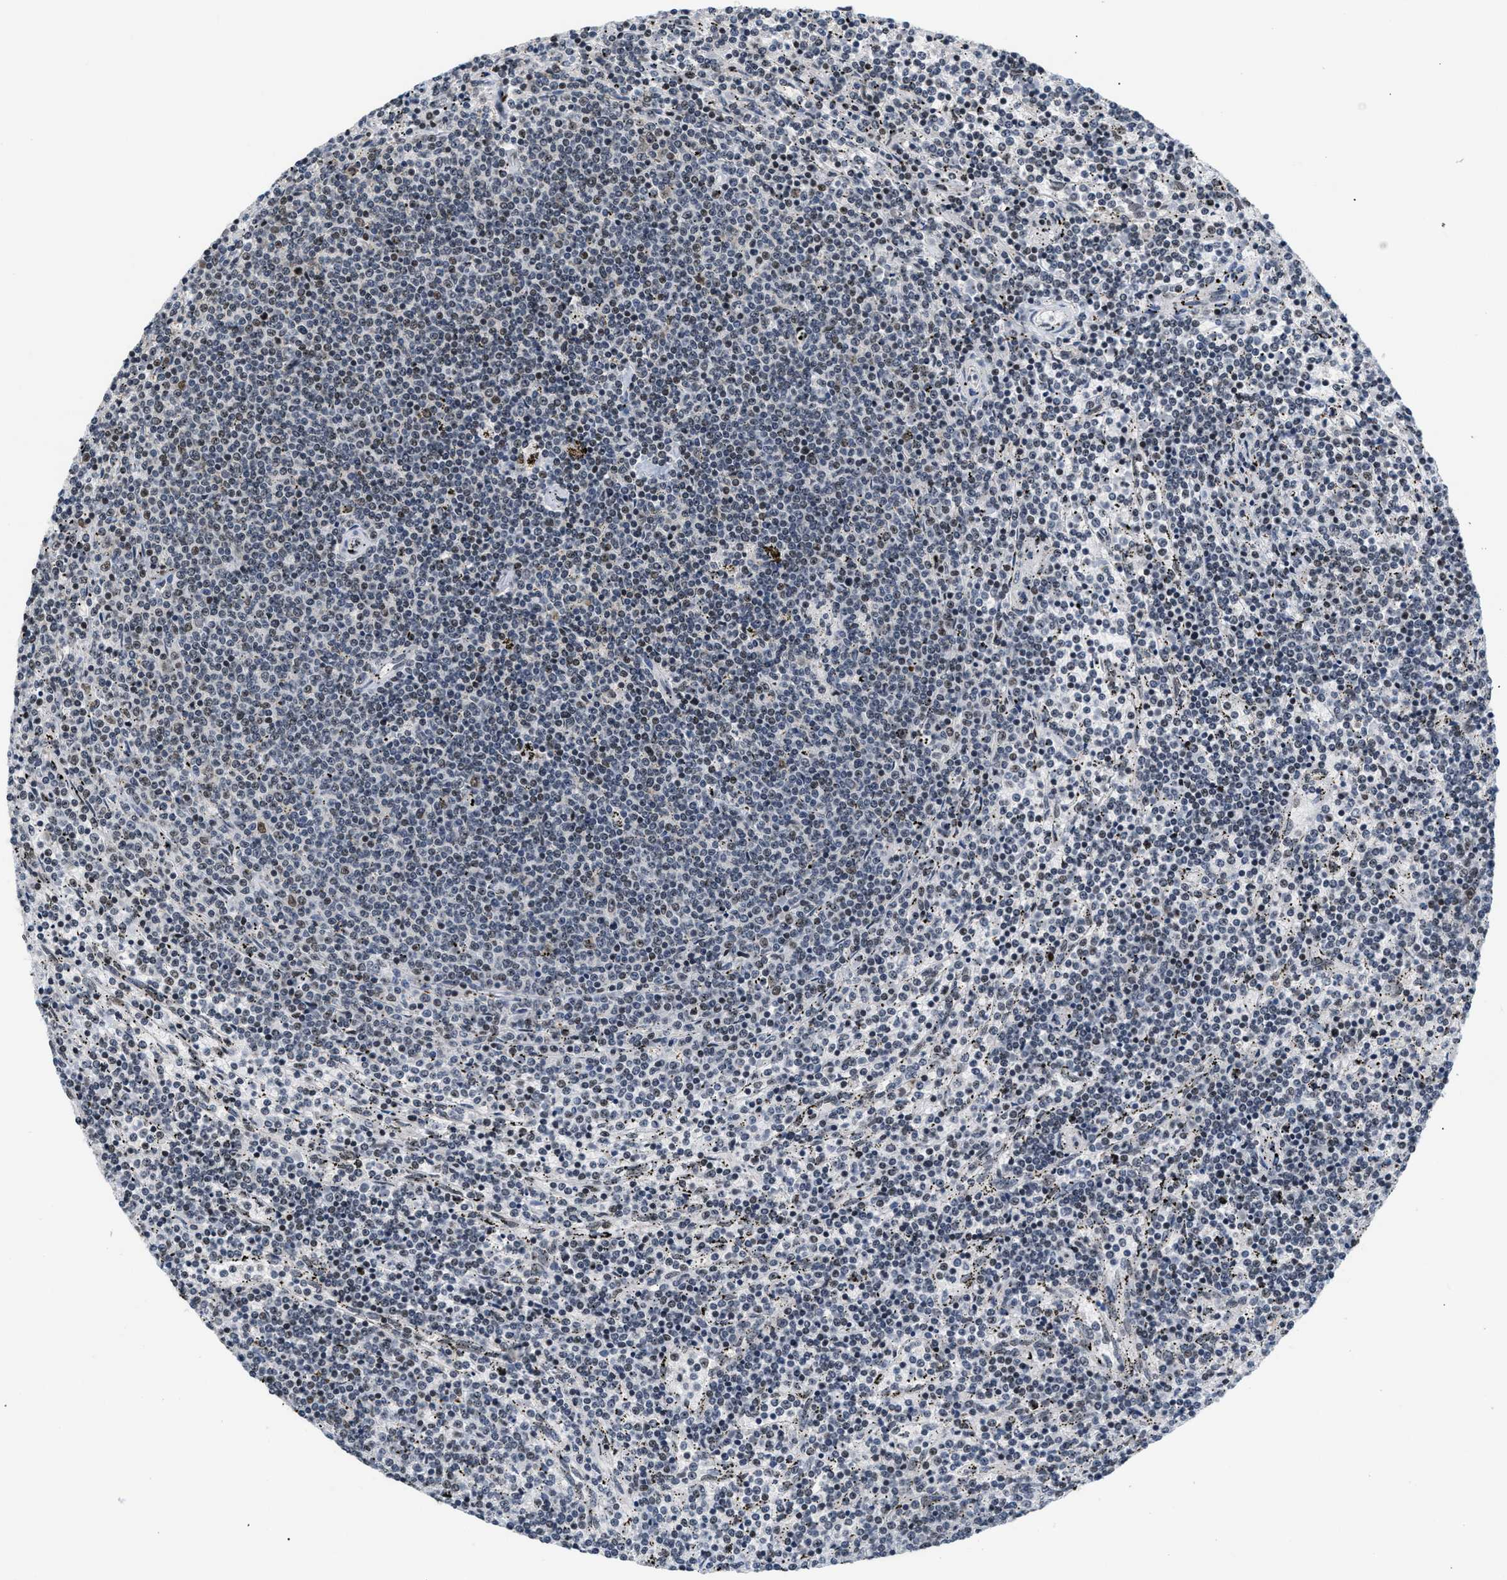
{"staining": {"intensity": "weak", "quantity": "<25%", "location": "nuclear"}, "tissue": "lymphoma", "cell_type": "Tumor cells", "image_type": "cancer", "snomed": [{"axis": "morphology", "description": "Malignant lymphoma, non-Hodgkin's type, Low grade"}, {"axis": "topography", "description": "Spleen"}], "caption": "Tumor cells show no significant positivity in malignant lymphoma, non-Hodgkin's type (low-grade).", "gene": "RAF1", "patient": {"sex": "female", "age": 50}}